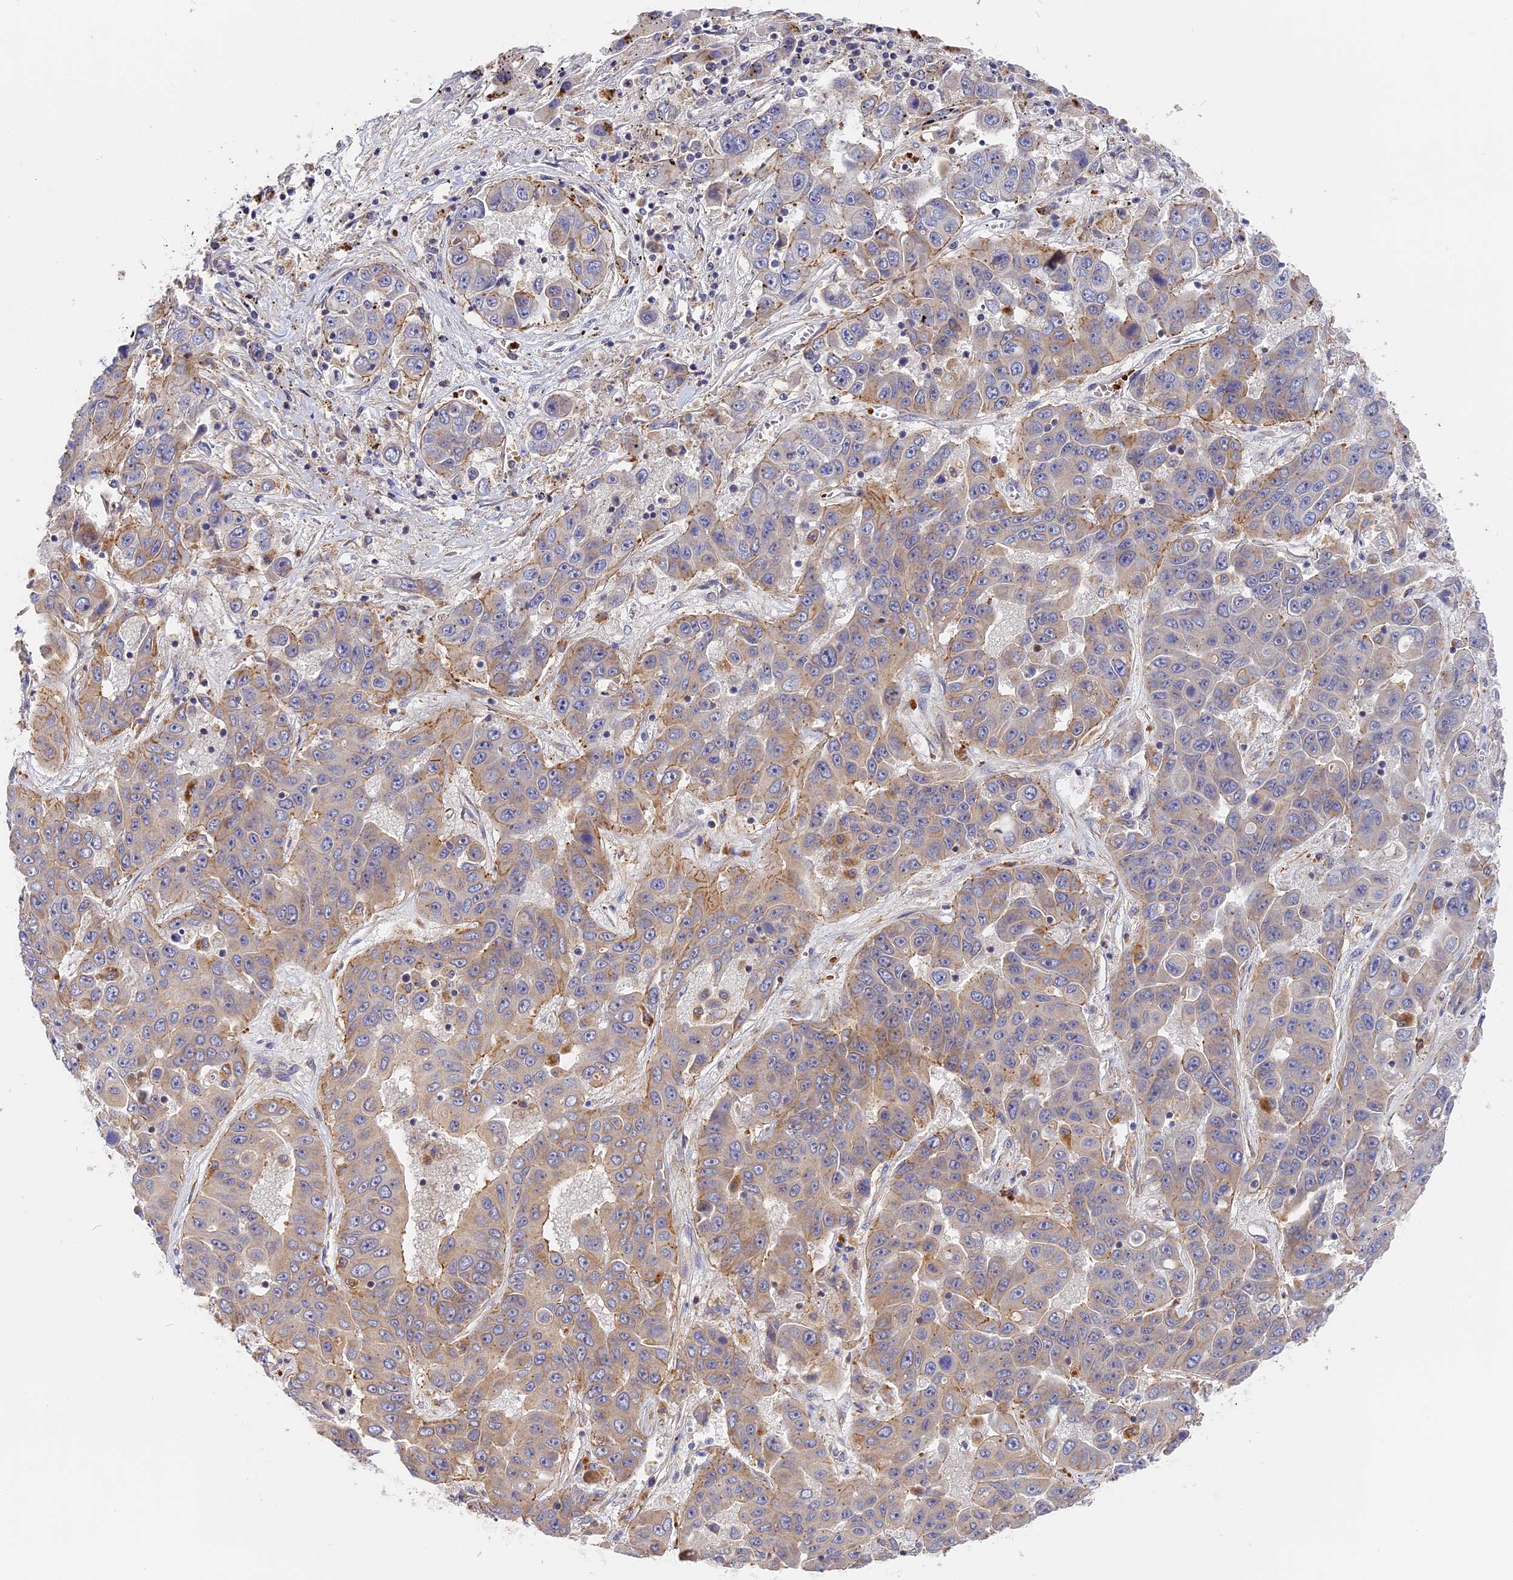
{"staining": {"intensity": "negative", "quantity": "none", "location": "none"}, "tissue": "liver cancer", "cell_type": "Tumor cells", "image_type": "cancer", "snomed": [{"axis": "morphology", "description": "Cholangiocarcinoma"}, {"axis": "topography", "description": "Liver"}], "caption": "This is an IHC image of cholangiocarcinoma (liver). There is no staining in tumor cells.", "gene": "MISP3", "patient": {"sex": "female", "age": 52}}